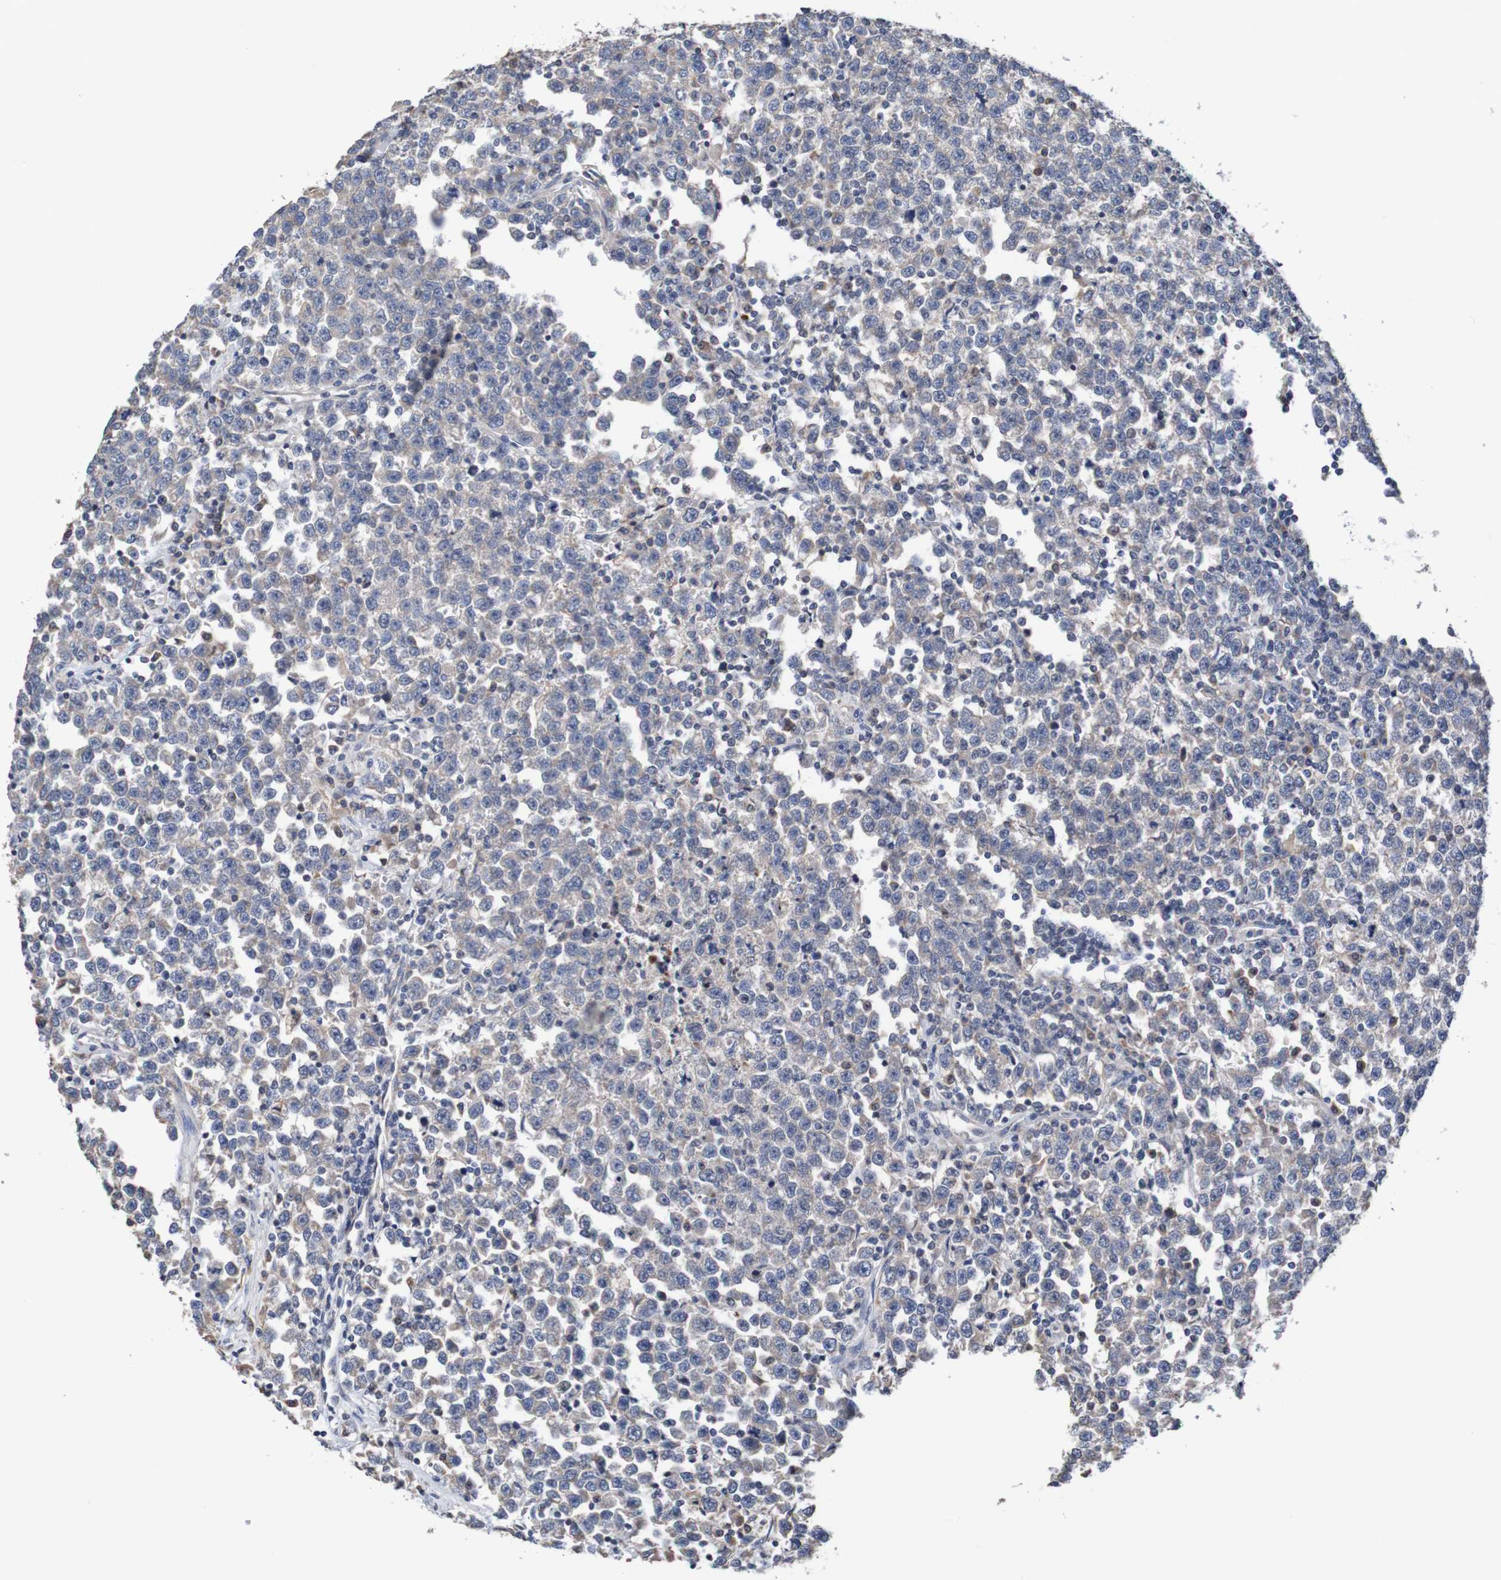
{"staining": {"intensity": "weak", "quantity": "25%-75%", "location": "cytoplasmic/membranous"}, "tissue": "testis cancer", "cell_type": "Tumor cells", "image_type": "cancer", "snomed": [{"axis": "morphology", "description": "Seminoma, NOS"}, {"axis": "topography", "description": "Testis"}], "caption": "Immunohistochemistry (IHC) histopathology image of testis seminoma stained for a protein (brown), which demonstrates low levels of weak cytoplasmic/membranous staining in approximately 25%-75% of tumor cells.", "gene": "FIBP", "patient": {"sex": "male", "age": 43}}